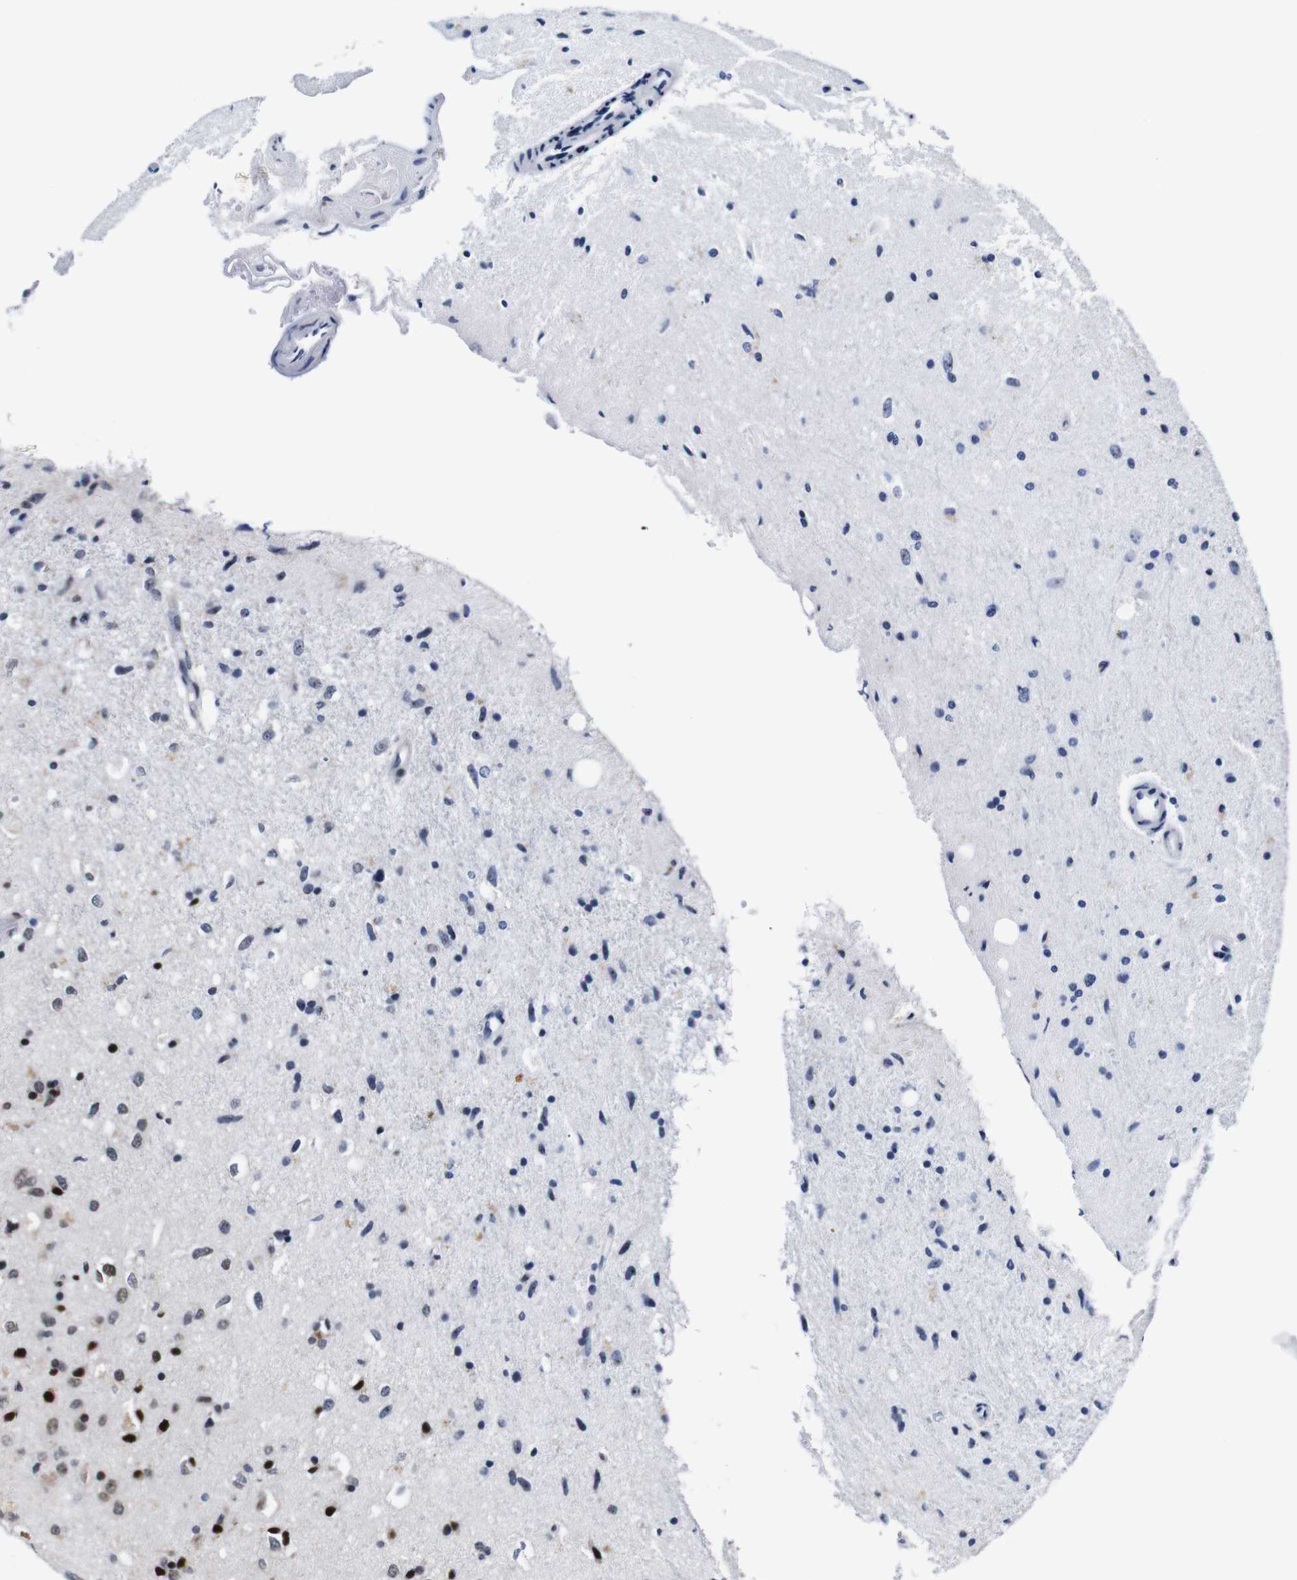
{"staining": {"intensity": "moderate", "quantity": "25%-75%", "location": "nuclear"}, "tissue": "glioma", "cell_type": "Tumor cells", "image_type": "cancer", "snomed": [{"axis": "morphology", "description": "Glioma, malignant, Low grade"}, {"axis": "topography", "description": "Brain"}], "caption": "Immunohistochemical staining of malignant low-grade glioma shows medium levels of moderate nuclear protein positivity in about 25%-75% of tumor cells.", "gene": "GATA6", "patient": {"sex": "male", "age": 77}}